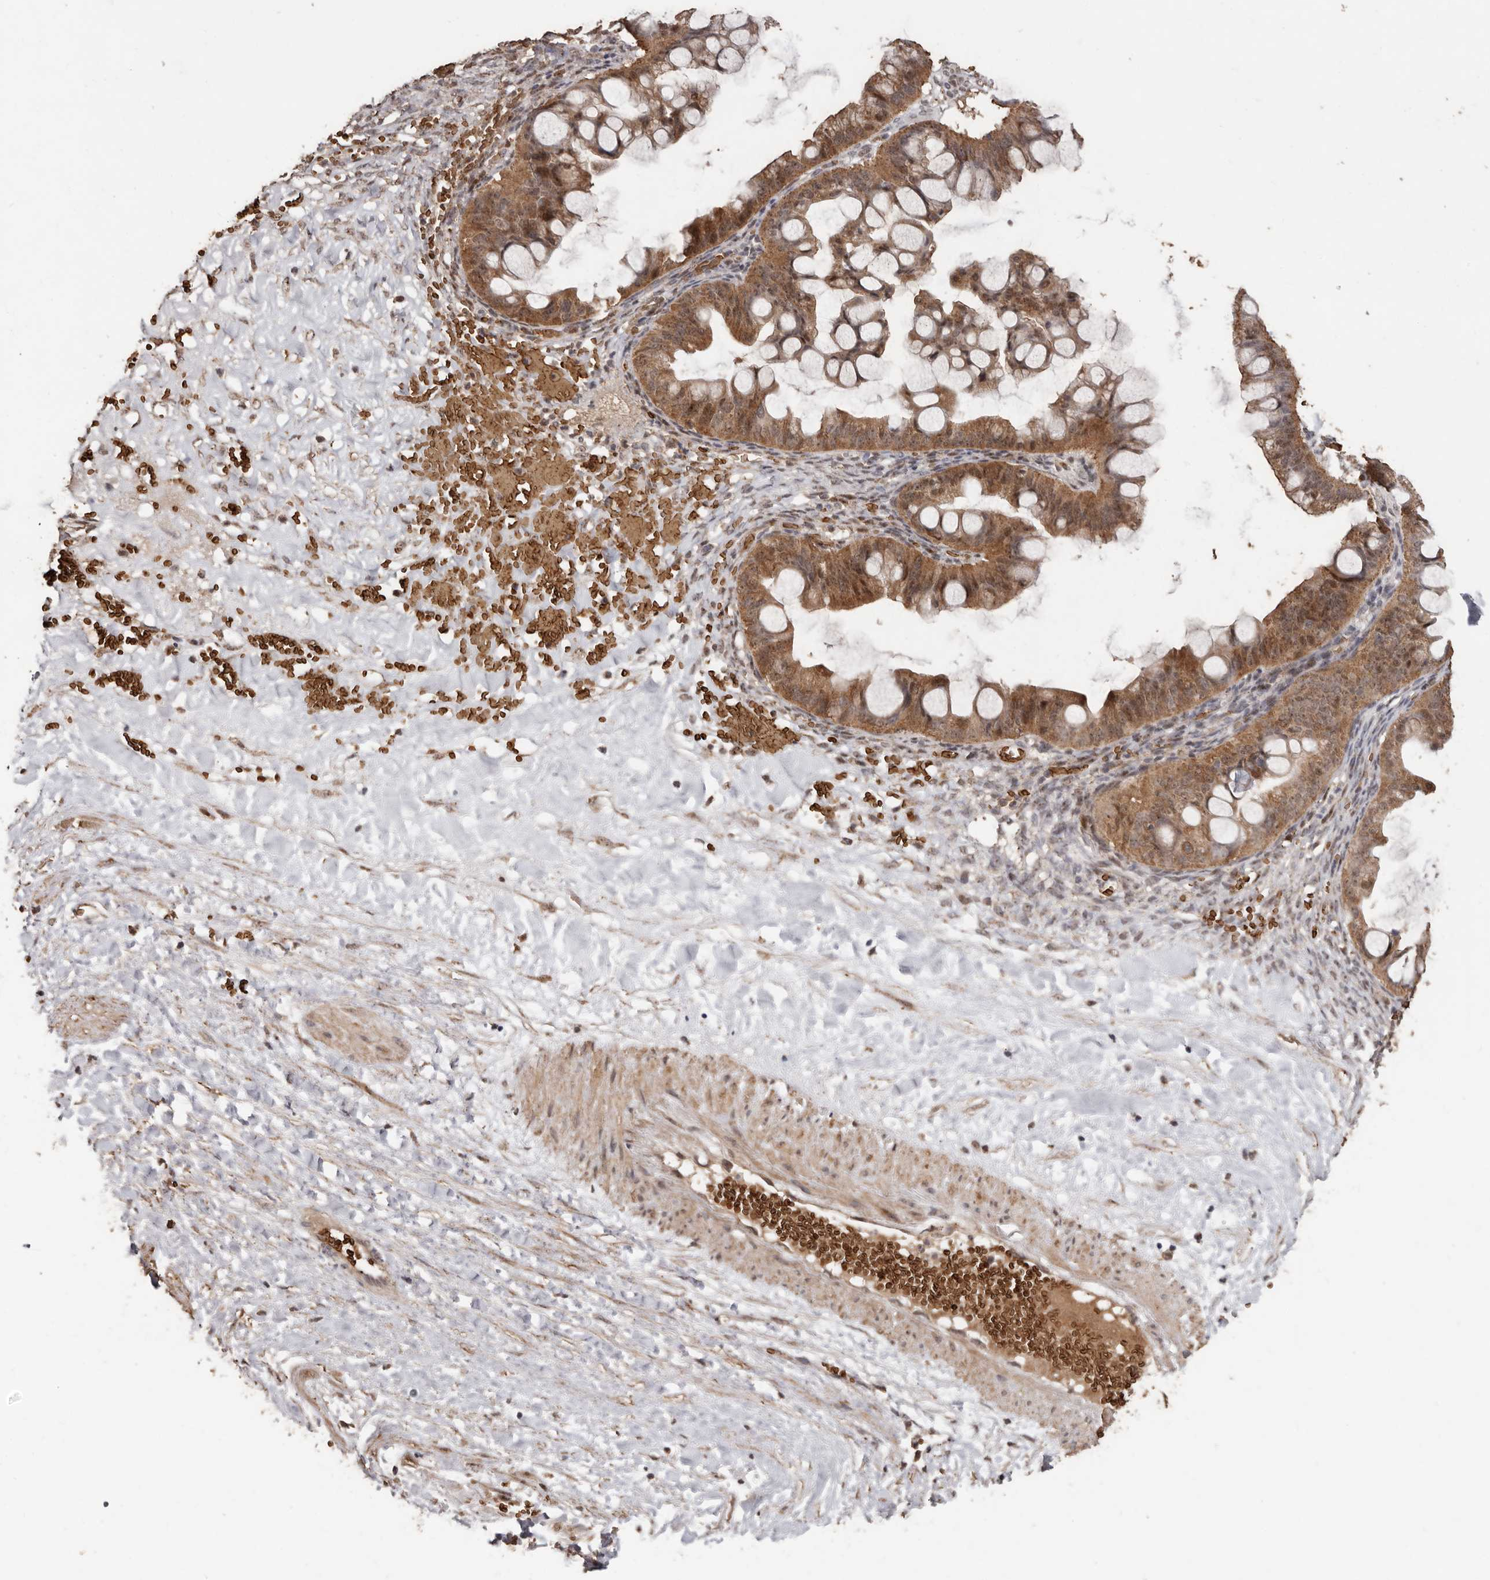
{"staining": {"intensity": "moderate", "quantity": ">75%", "location": "cytoplasmic/membranous,nuclear"}, "tissue": "ovarian cancer", "cell_type": "Tumor cells", "image_type": "cancer", "snomed": [{"axis": "morphology", "description": "Cystadenocarcinoma, mucinous, NOS"}, {"axis": "topography", "description": "Ovary"}], "caption": "Ovarian mucinous cystadenocarcinoma tissue shows moderate cytoplasmic/membranous and nuclear positivity in approximately >75% of tumor cells, visualized by immunohistochemistry. The staining was performed using DAB, with brown indicating positive protein expression. Nuclei are stained blue with hematoxylin.", "gene": "GRAMD2A", "patient": {"sex": "female", "age": 73}}